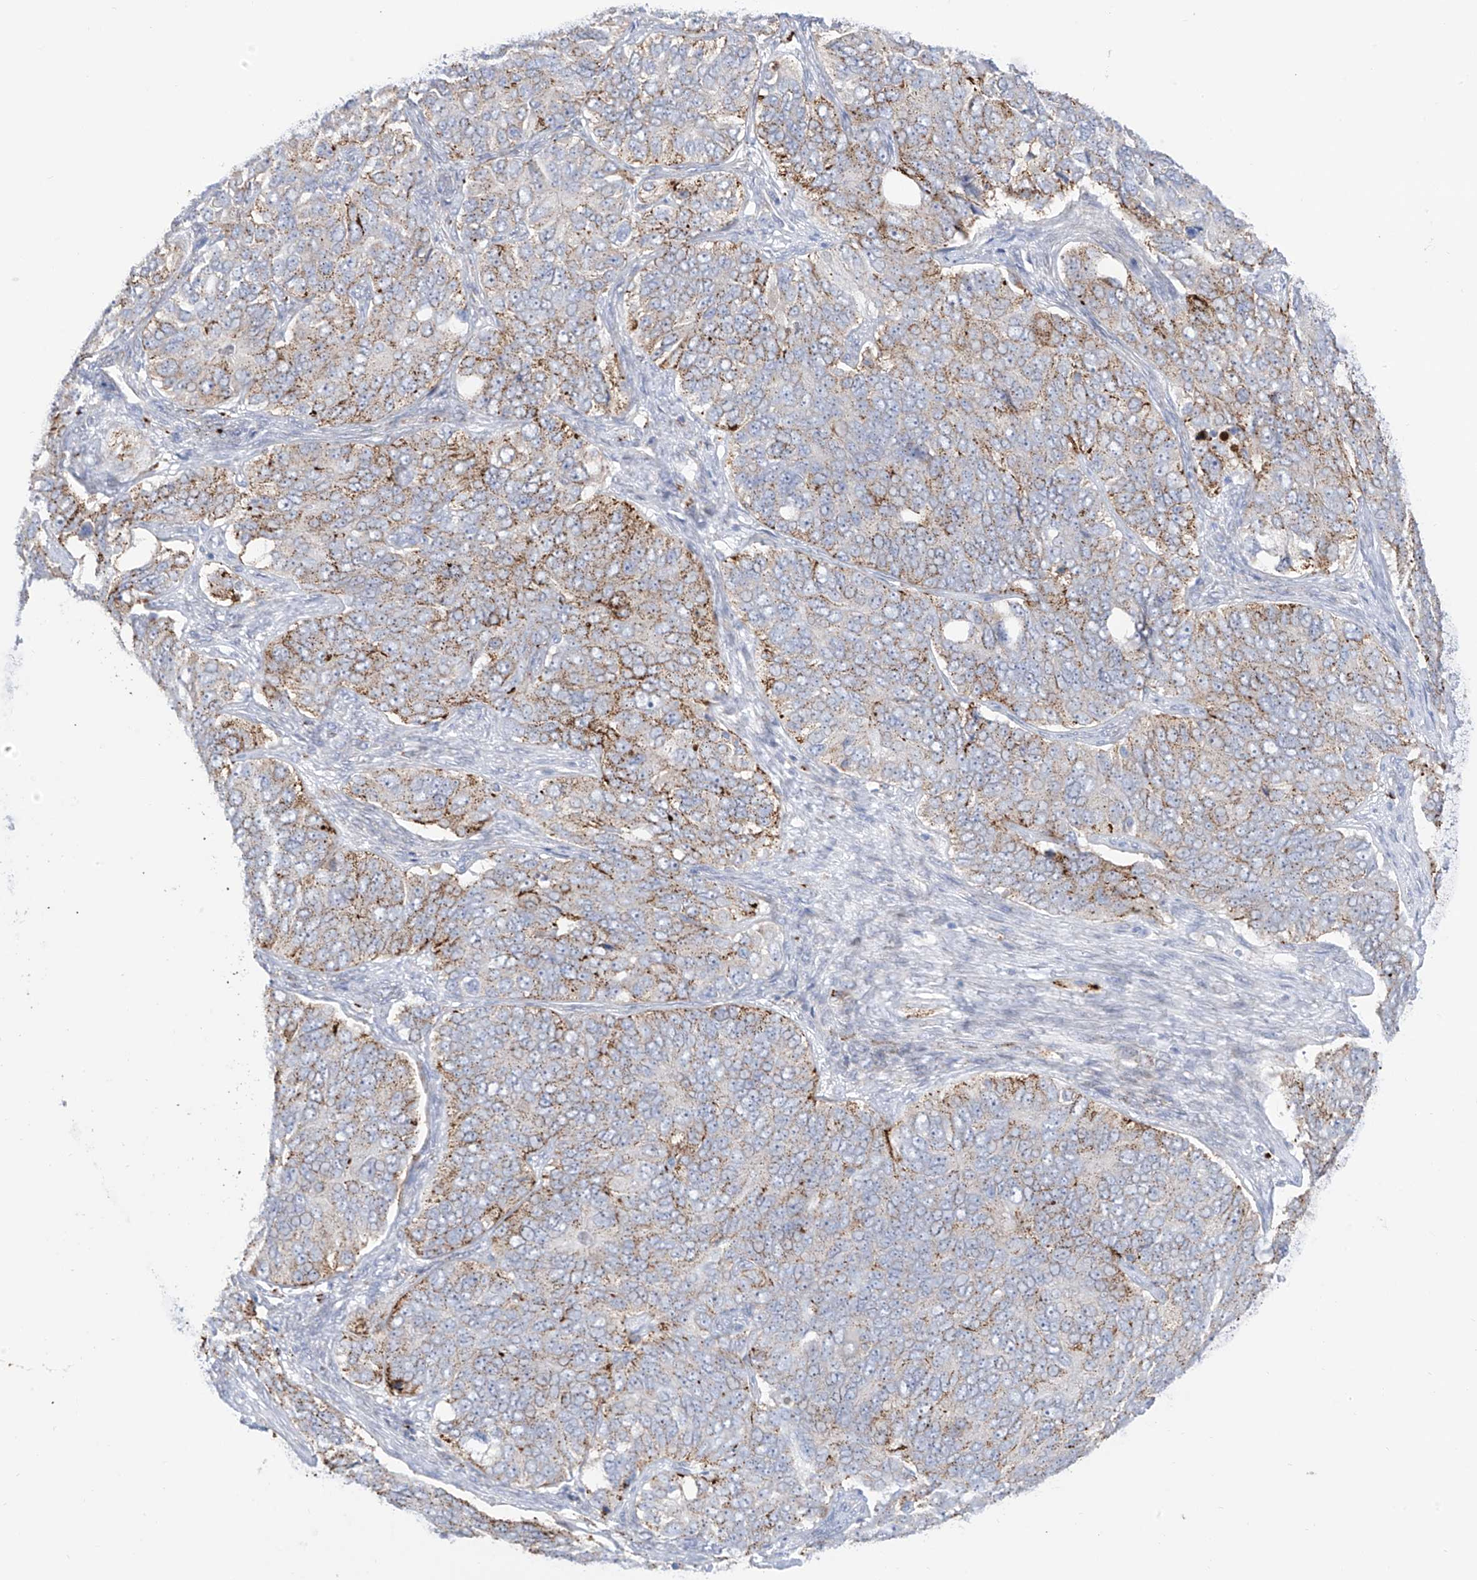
{"staining": {"intensity": "moderate", "quantity": "25%-75%", "location": "cytoplasmic/membranous"}, "tissue": "ovarian cancer", "cell_type": "Tumor cells", "image_type": "cancer", "snomed": [{"axis": "morphology", "description": "Carcinoma, endometroid"}, {"axis": "topography", "description": "Ovary"}], "caption": "Immunohistochemical staining of ovarian cancer reveals moderate cytoplasmic/membranous protein staining in about 25%-75% of tumor cells. Ihc stains the protein in brown and the nuclei are stained blue.", "gene": "PSPH", "patient": {"sex": "female", "age": 51}}